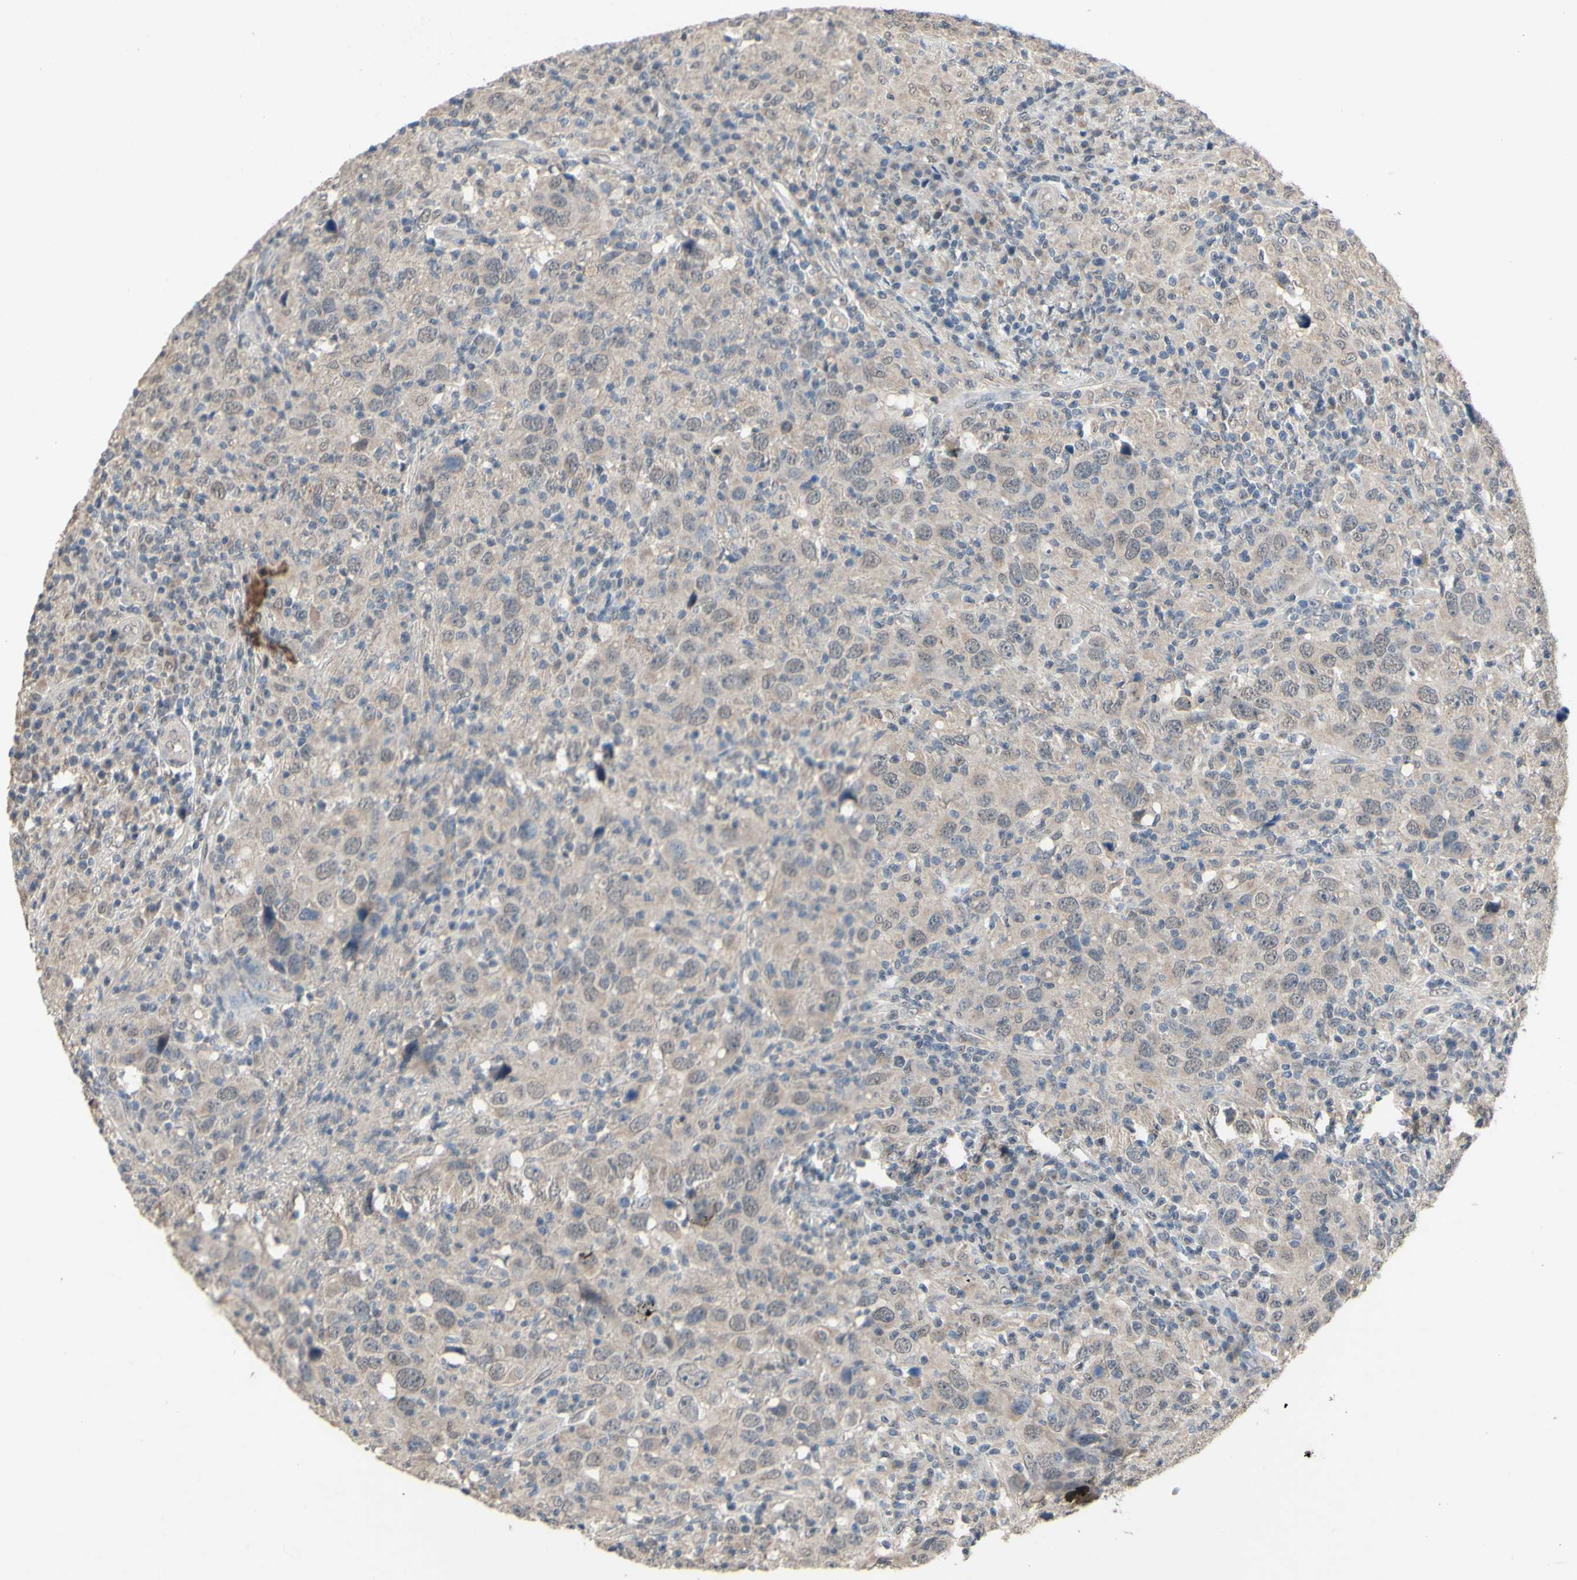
{"staining": {"intensity": "weak", "quantity": ">75%", "location": "cytoplasmic/membranous"}, "tissue": "head and neck cancer", "cell_type": "Tumor cells", "image_type": "cancer", "snomed": [{"axis": "morphology", "description": "Adenocarcinoma, NOS"}, {"axis": "topography", "description": "Salivary gland"}, {"axis": "topography", "description": "Head-Neck"}], "caption": "Immunohistochemical staining of adenocarcinoma (head and neck) displays low levels of weak cytoplasmic/membranous expression in approximately >75% of tumor cells. The staining was performed using DAB, with brown indicating positive protein expression. Nuclei are stained blue with hematoxylin.", "gene": "CDCP1", "patient": {"sex": "female", "age": 65}}